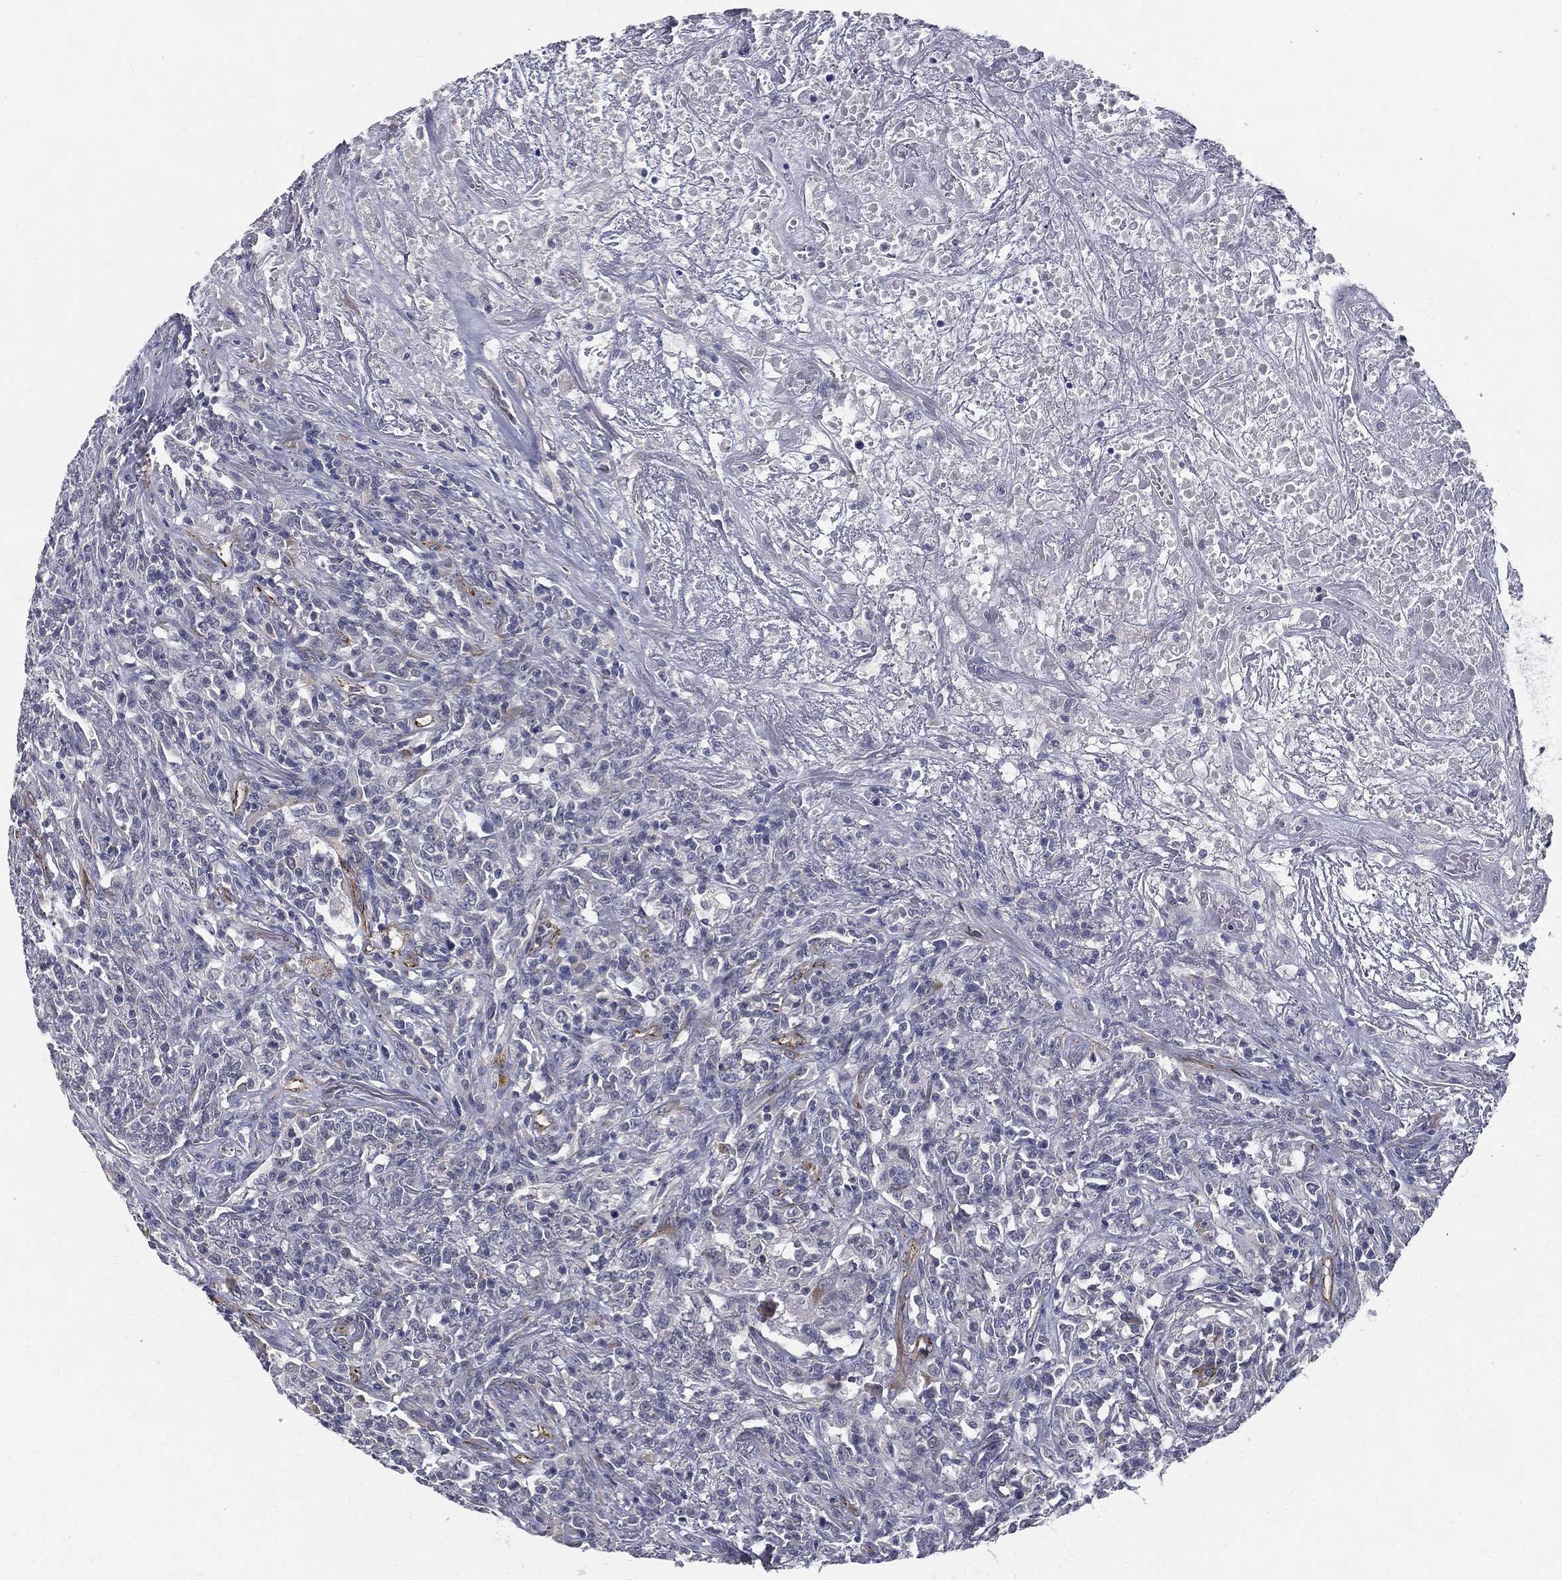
{"staining": {"intensity": "negative", "quantity": "none", "location": "none"}, "tissue": "lymphoma", "cell_type": "Tumor cells", "image_type": "cancer", "snomed": [{"axis": "morphology", "description": "Malignant lymphoma, non-Hodgkin's type, High grade"}, {"axis": "topography", "description": "Lung"}], "caption": "Immunohistochemistry photomicrograph of human malignant lymphoma, non-Hodgkin's type (high-grade) stained for a protein (brown), which exhibits no expression in tumor cells.", "gene": "LRRC56", "patient": {"sex": "male", "age": 79}}